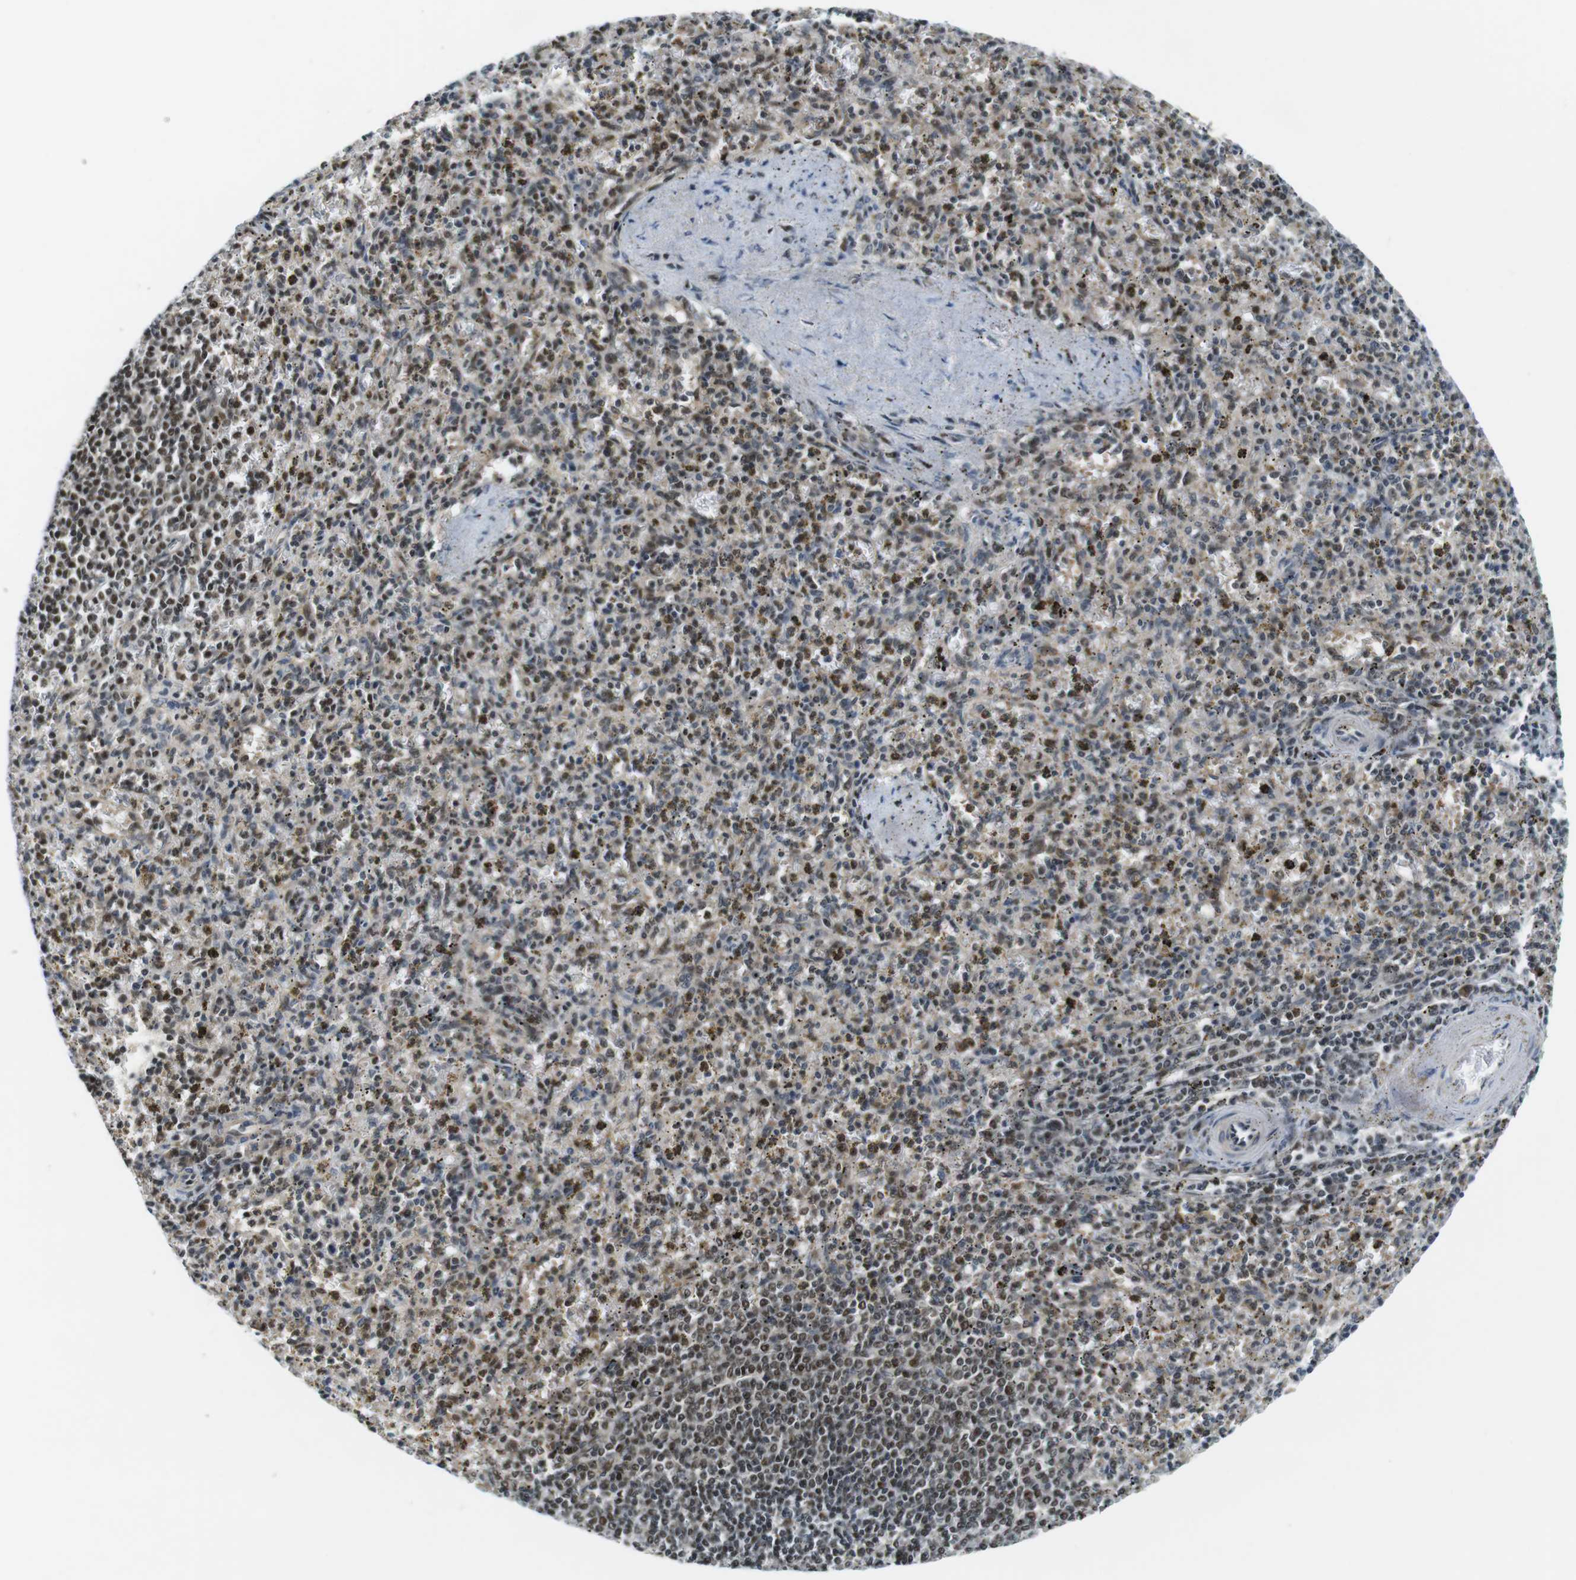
{"staining": {"intensity": "moderate", "quantity": "25%-75%", "location": "nuclear"}, "tissue": "spleen", "cell_type": "Cells in red pulp", "image_type": "normal", "snomed": [{"axis": "morphology", "description": "Normal tissue, NOS"}, {"axis": "topography", "description": "Spleen"}], "caption": "Immunohistochemistry histopathology image of unremarkable spleen: human spleen stained using IHC shows medium levels of moderate protein expression localized specifically in the nuclear of cells in red pulp, appearing as a nuclear brown color.", "gene": "MAPKAPK5", "patient": {"sex": "male", "age": 72}}